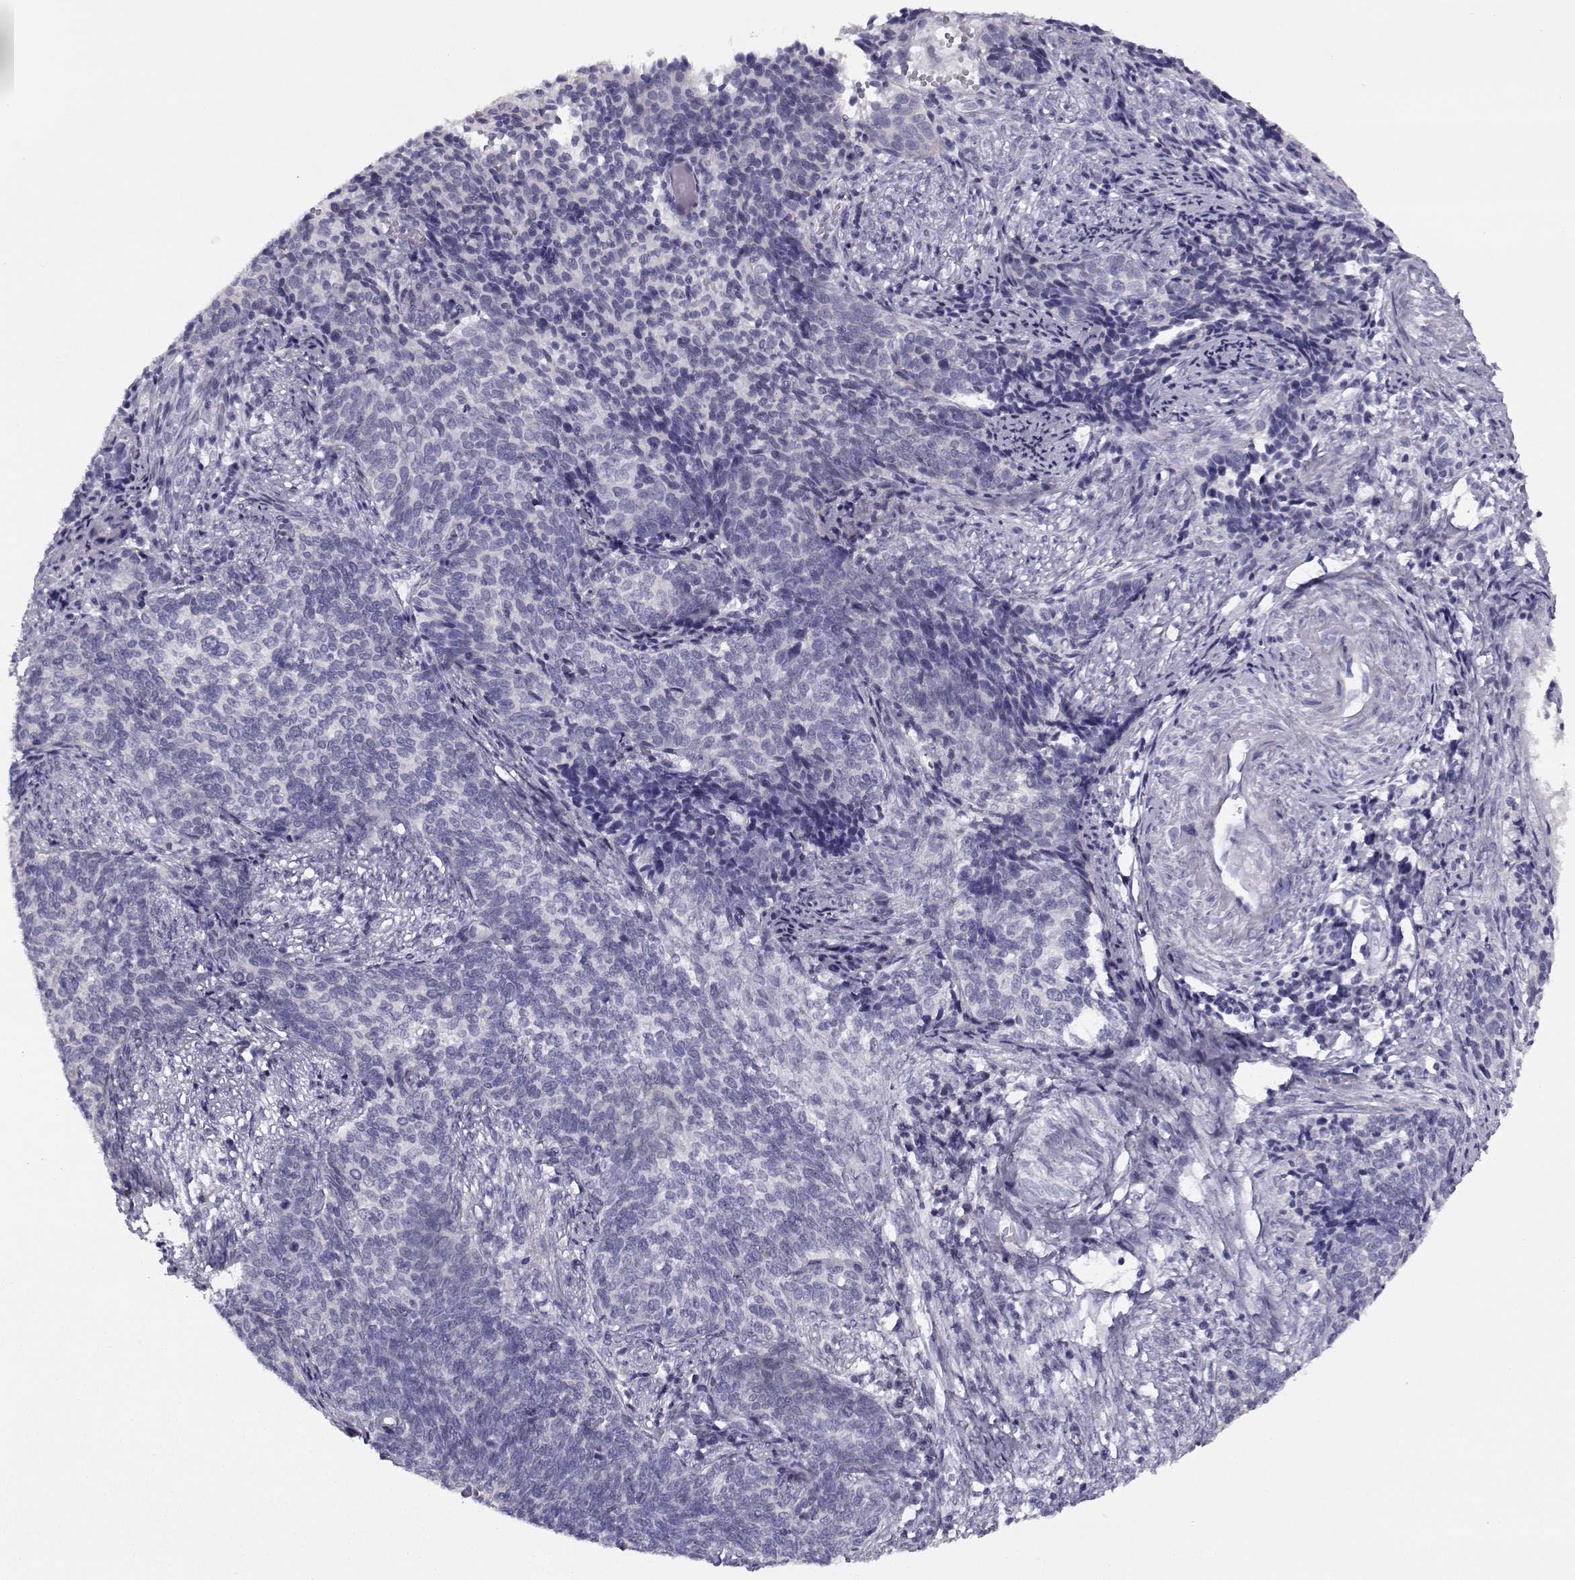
{"staining": {"intensity": "negative", "quantity": "none", "location": "none"}, "tissue": "cervical cancer", "cell_type": "Tumor cells", "image_type": "cancer", "snomed": [{"axis": "morphology", "description": "Squamous cell carcinoma, NOS"}, {"axis": "topography", "description": "Cervix"}], "caption": "Human cervical cancer (squamous cell carcinoma) stained for a protein using immunohistochemistry shows no staining in tumor cells.", "gene": "CREB3L3", "patient": {"sex": "female", "age": 39}}